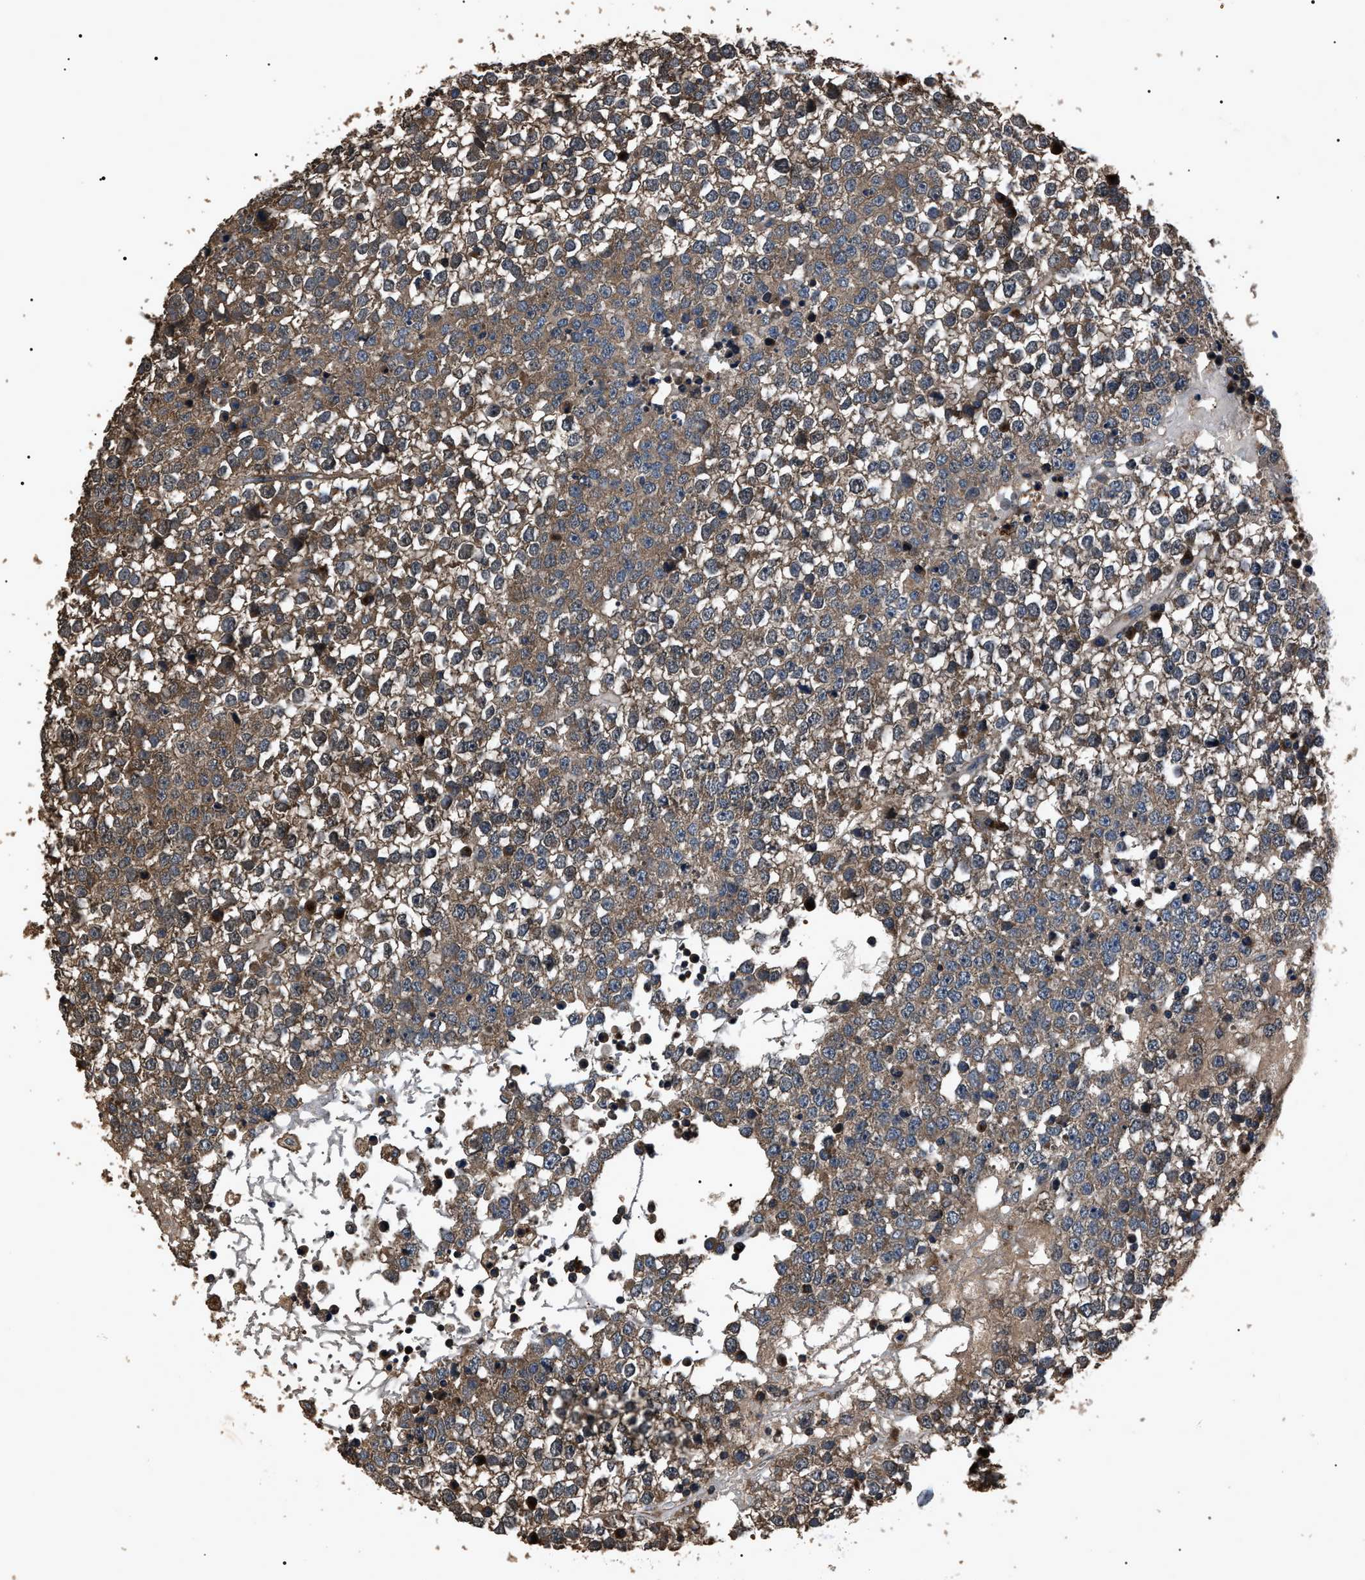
{"staining": {"intensity": "moderate", "quantity": ">75%", "location": "cytoplasmic/membranous"}, "tissue": "testis cancer", "cell_type": "Tumor cells", "image_type": "cancer", "snomed": [{"axis": "morphology", "description": "Seminoma, NOS"}, {"axis": "topography", "description": "Testis"}], "caption": "Immunohistochemistry photomicrograph of neoplastic tissue: testis cancer stained using IHC exhibits medium levels of moderate protein expression localized specifically in the cytoplasmic/membranous of tumor cells, appearing as a cytoplasmic/membranous brown color.", "gene": "RNF216", "patient": {"sex": "male", "age": 65}}